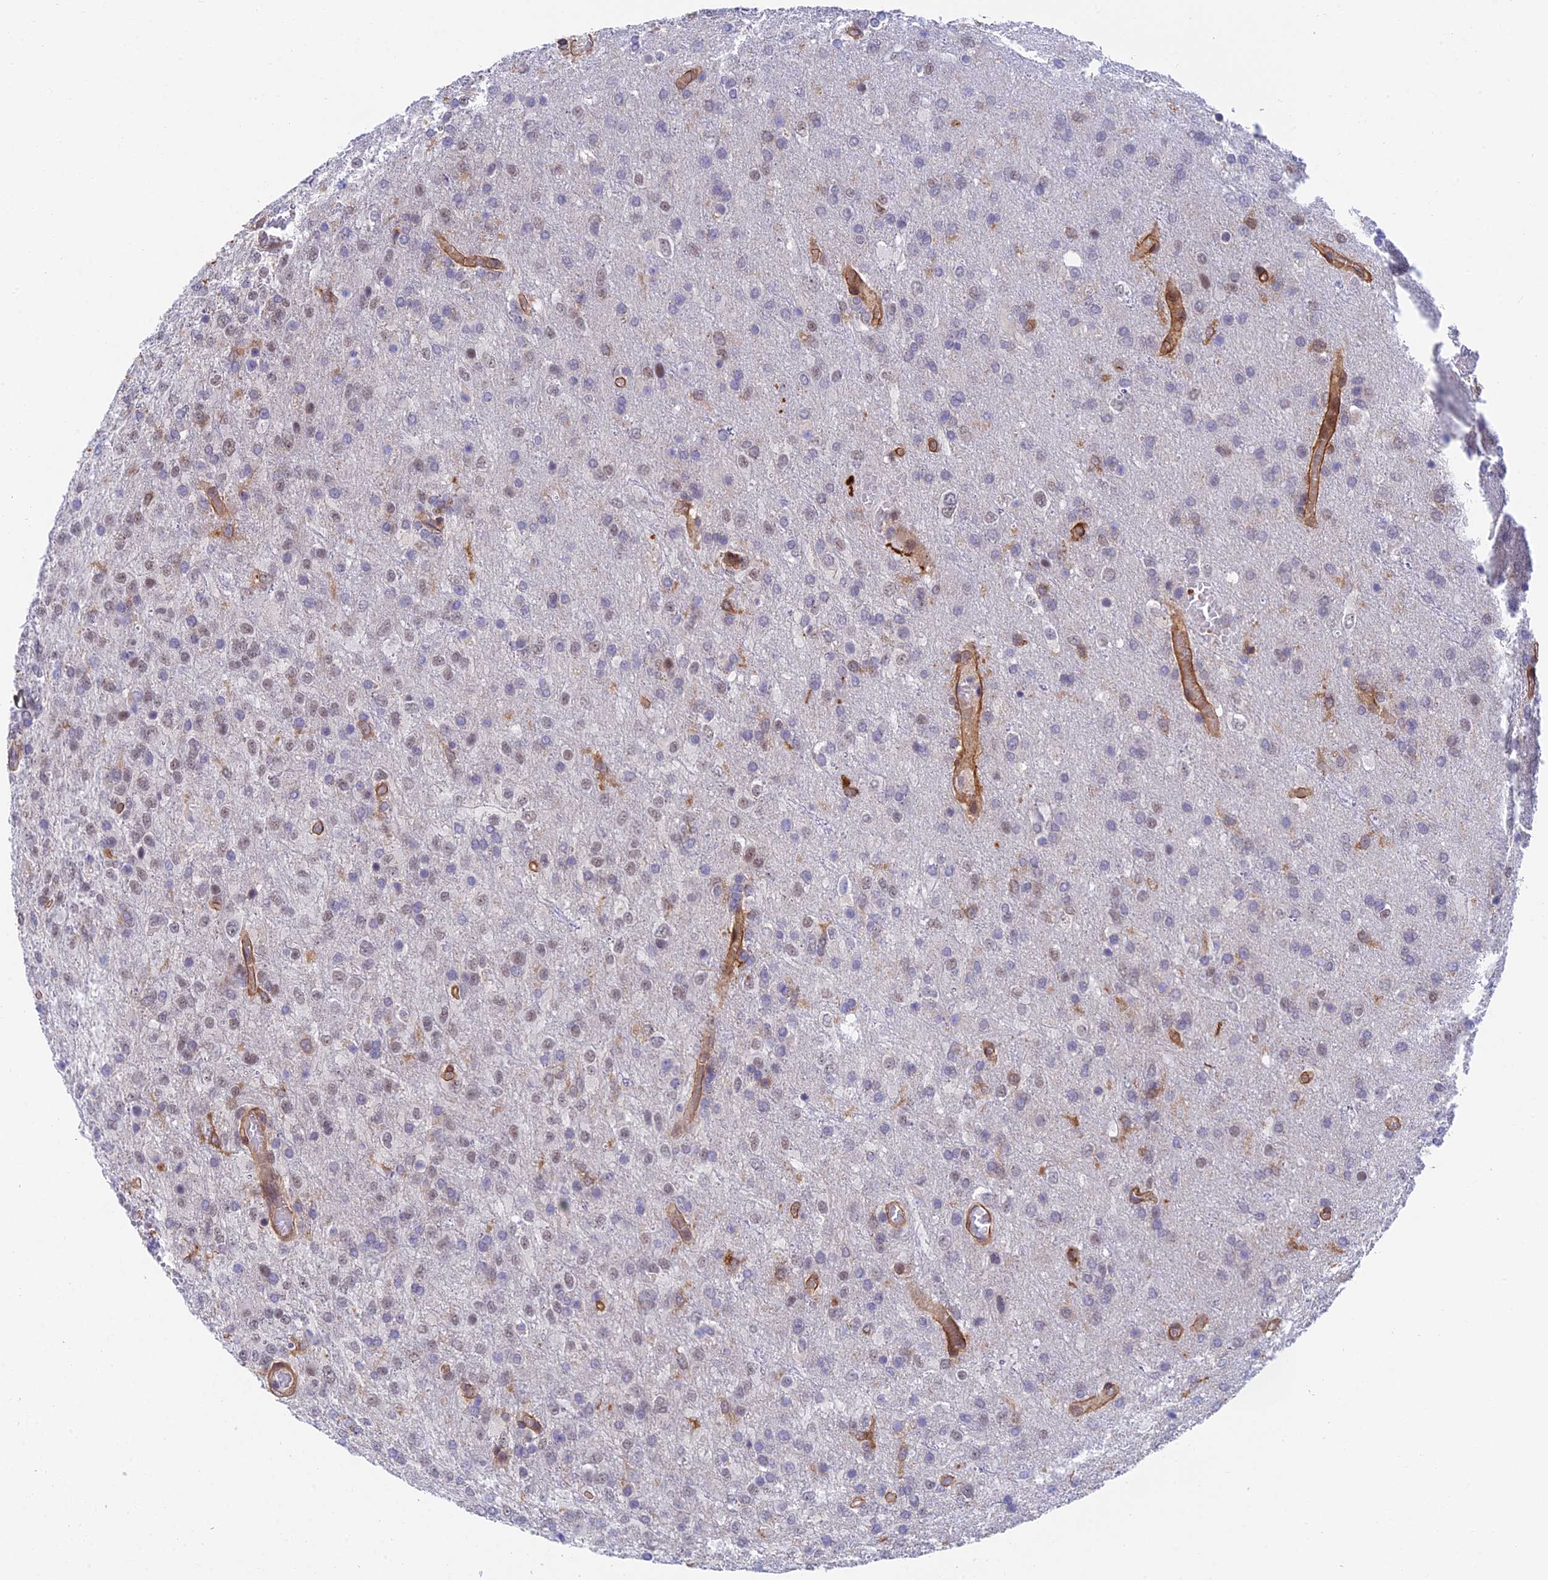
{"staining": {"intensity": "weak", "quantity": "<25%", "location": "nuclear"}, "tissue": "glioma", "cell_type": "Tumor cells", "image_type": "cancer", "snomed": [{"axis": "morphology", "description": "Glioma, malignant, High grade"}, {"axis": "topography", "description": "Brain"}], "caption": "Tumor cells are negative for protein expression in human glioma.", "gene": "NSMCE1", "patient": {"sex": "female", "age": 74}}